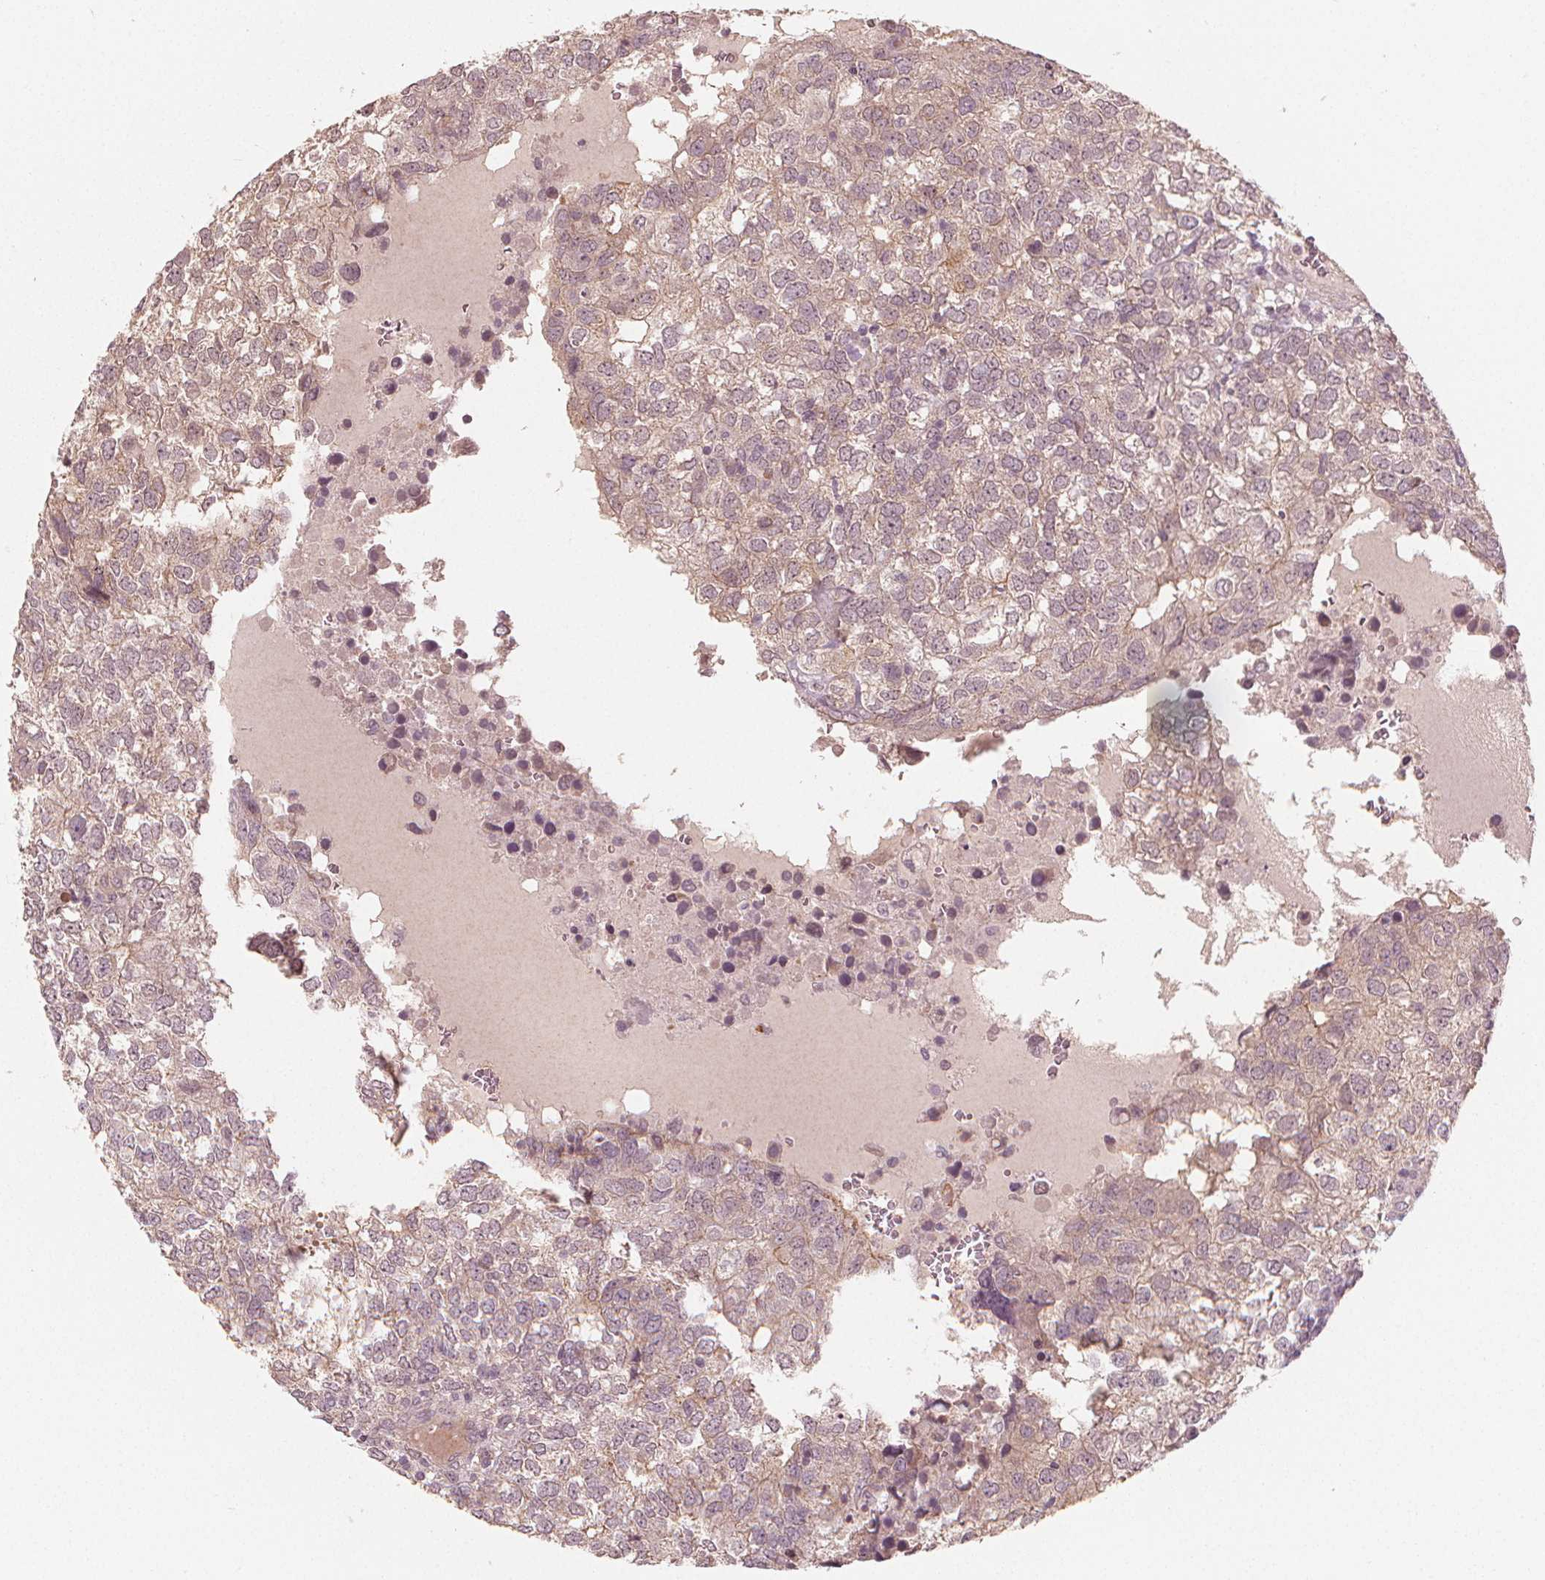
{"staining": {"intensity": "weak", "quantity": "<25%", "location": "cytoplasmic/membranous,nuclear"}, "tissue": "breast cancer", "cell_type": "Tumor cells", "image_type": "cancer", "snomed": [{"axis": "morphology", "description": "Duct carcinoma"}, {"axis": "topography", "description": "Breast"}], "caption": "This is an IHC histopathology image of breast cancer (invasive ductal carcinoma). There is no staining in tumor cells.", "gene": "CLBA1", "patient": {"sex": "female", "age": 30}}